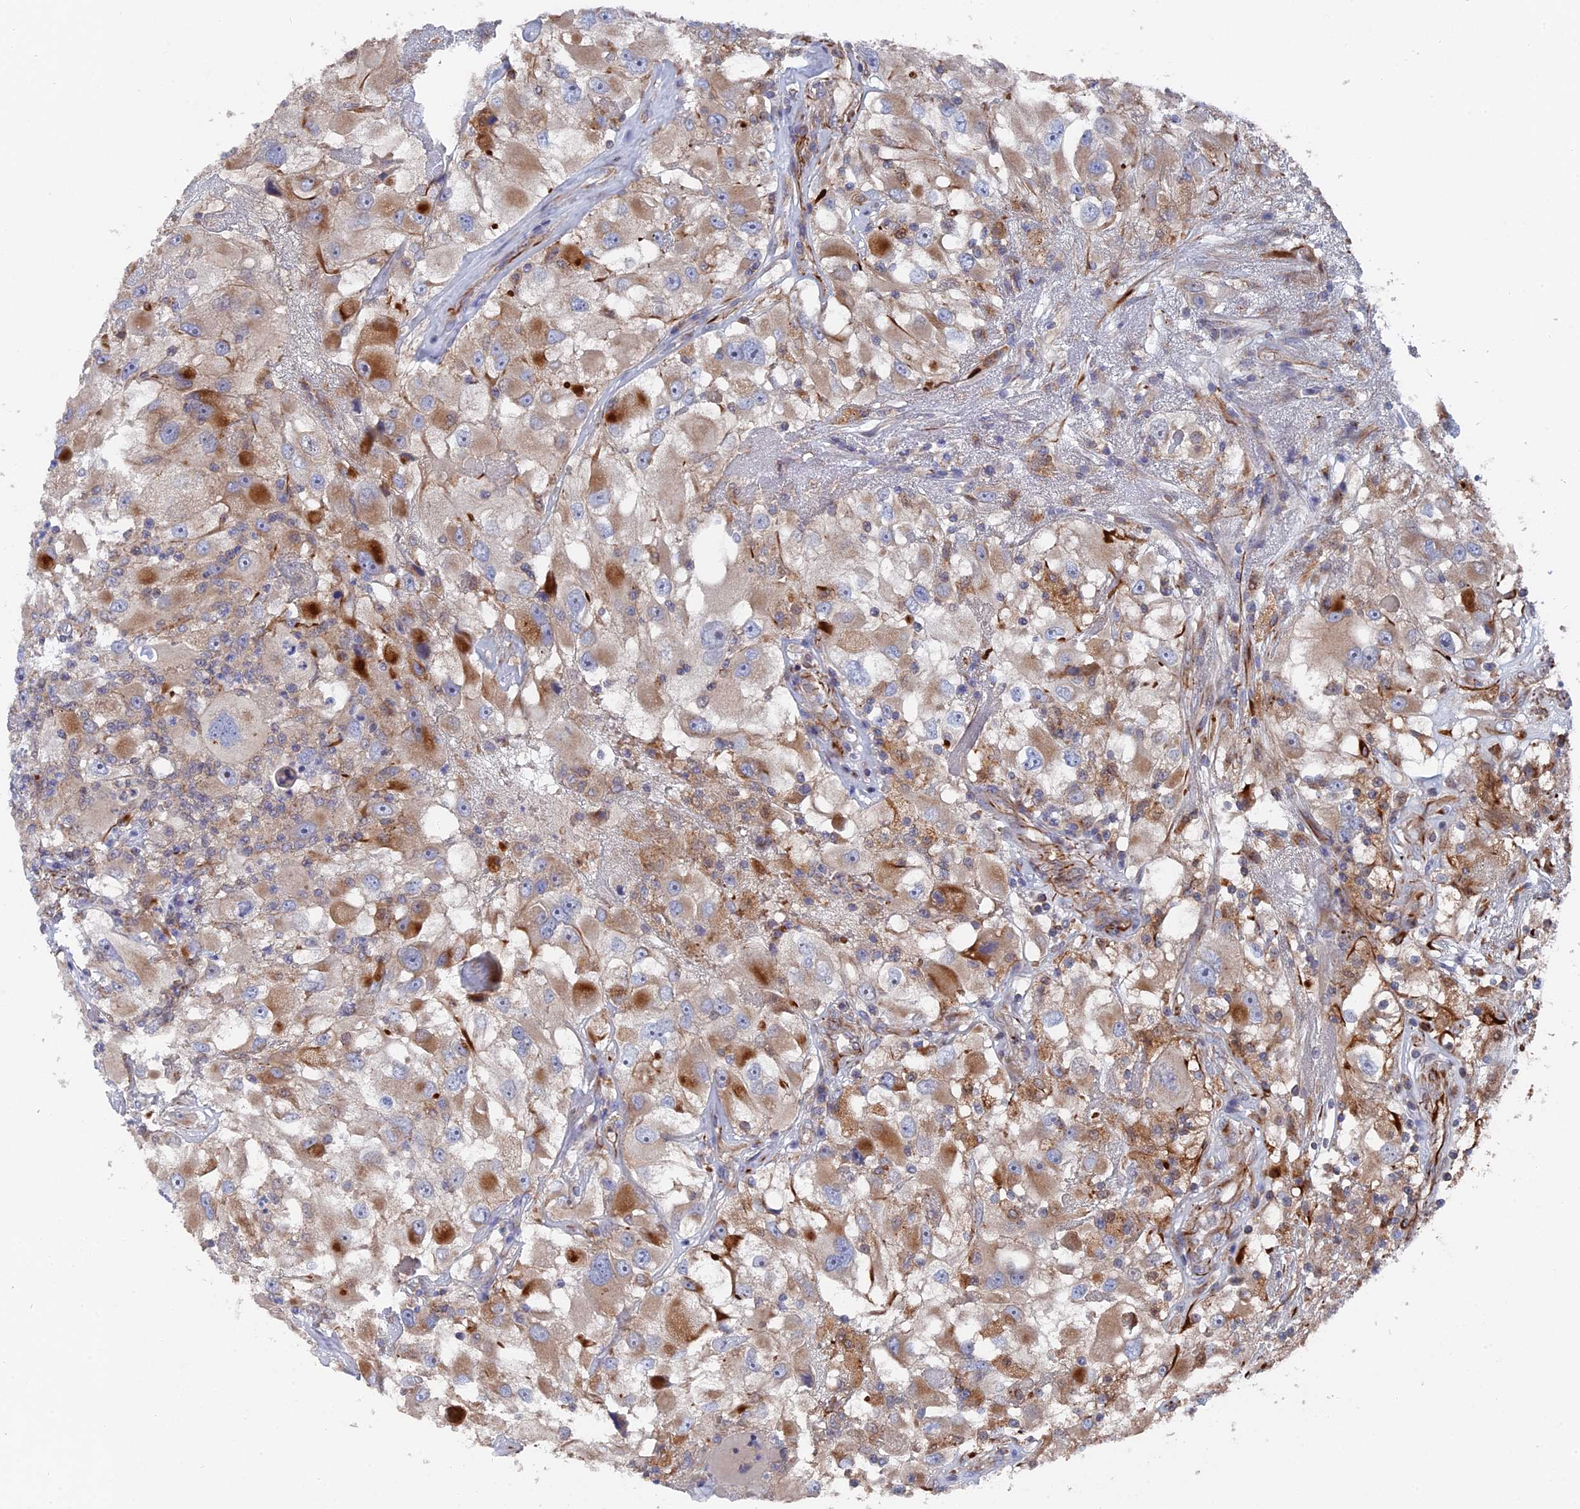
{"staining": {"intensity": "moderate", "quantity": ">75%", "location": "cytoplasmic/membranous"}, "tissue": "renal cancer", "cell_type": "Tumor cells", "image_type": "cancer", "snomed": [{"axis": "morphology", "description": "Adenocarcinoma, NOS"}, {"axis": "topography", "description": "Kidney"}], "caption": "Renal cancer (adenocarcinoma) stained with IHC shows moderate cytoplasmic/membranous positivity in approximately >75% of tumor cells.", "gene": "SMG9", "patient": {"sex": "female", "age": 52}}